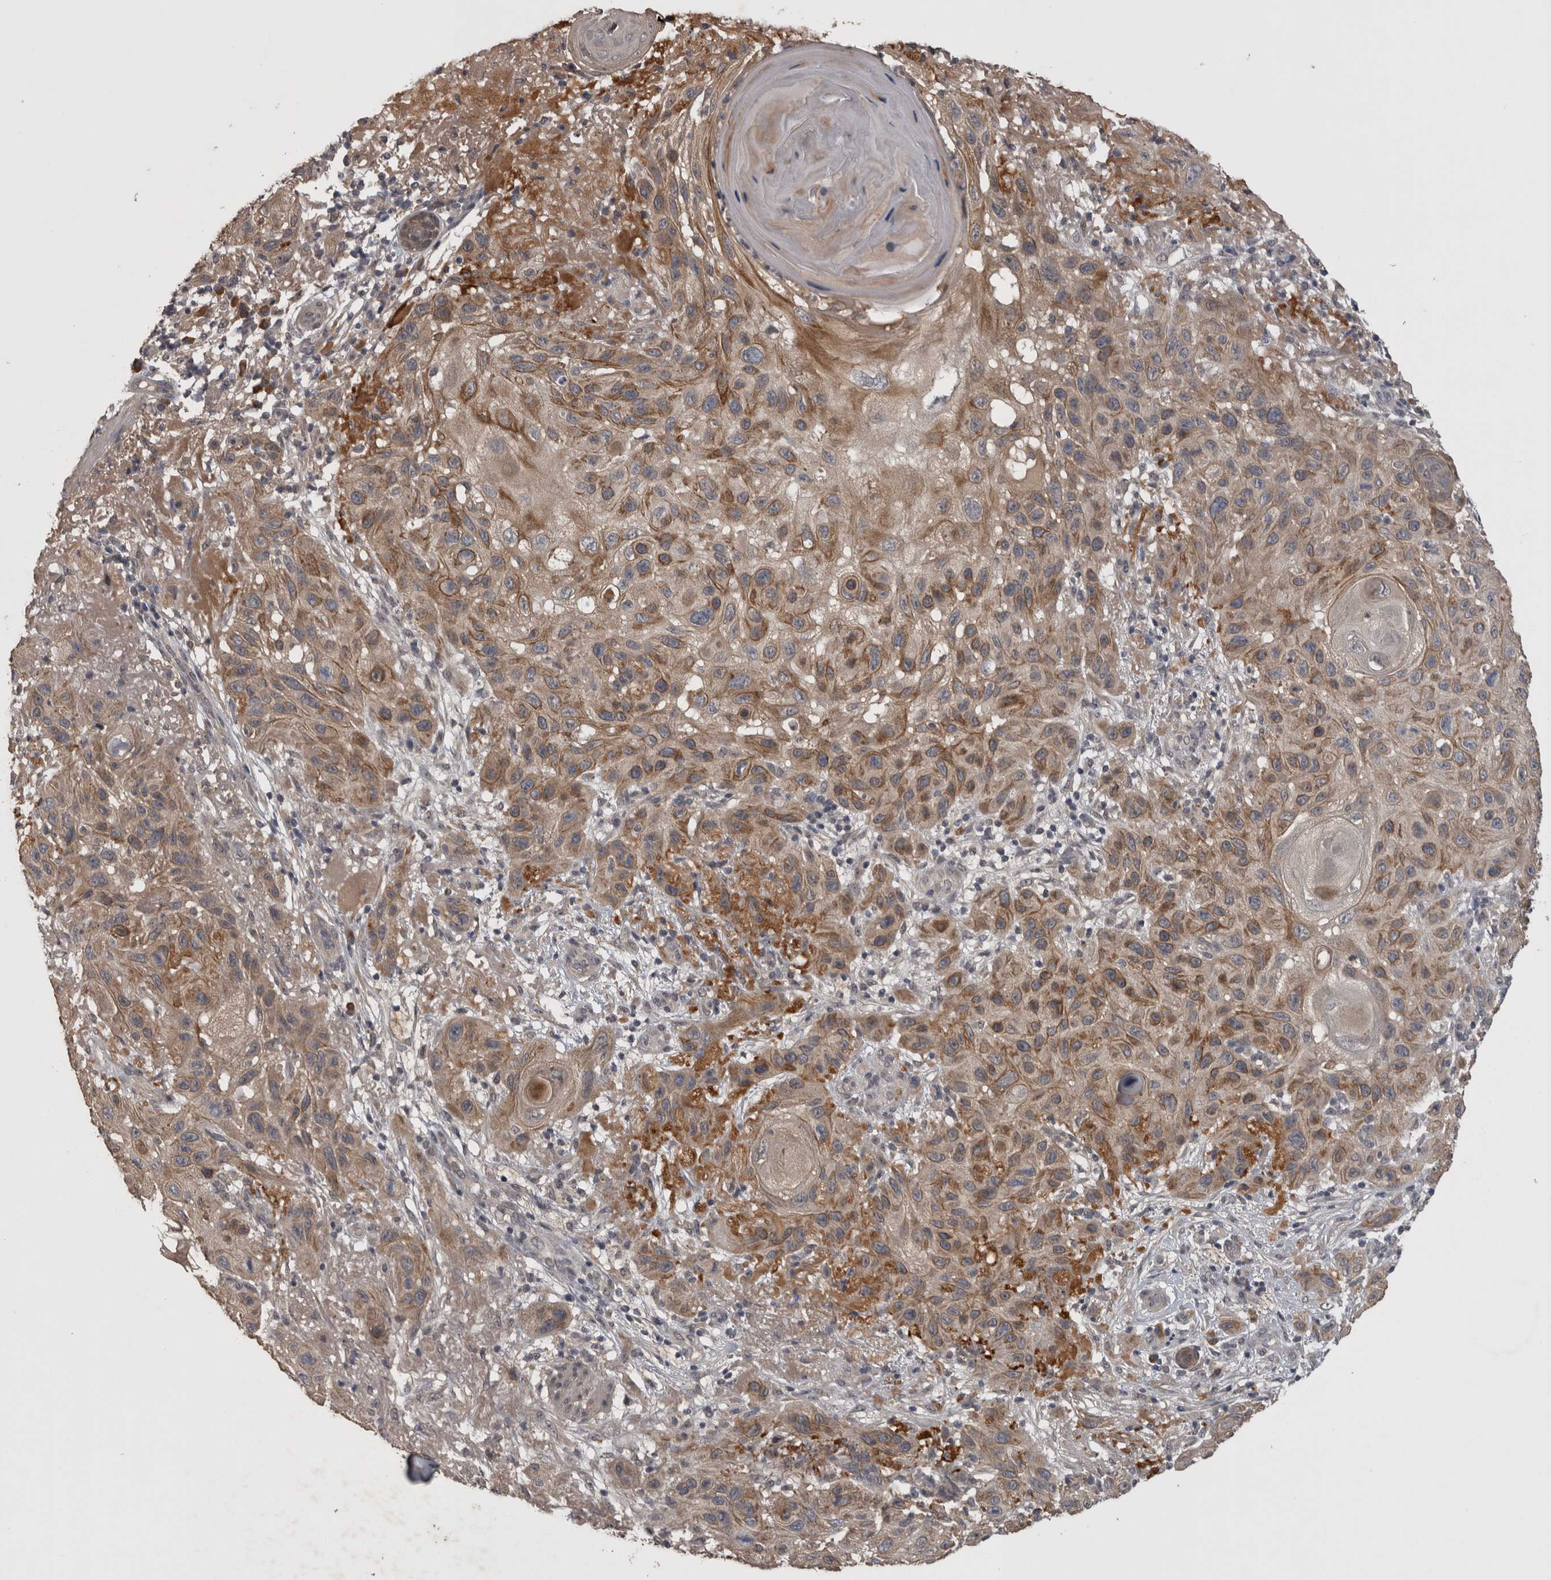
{"staining": {"intensity": "moderate", "quantity": ">75%", "location": "cytoplasmic/membranous"}, "tissue": "skin cancer", "cell_type": "Tumor cells", "image_type": "cancer", "snomed": [{"axis": "morphology", "description": "Normal tissue, NOS"}, {"axis": "morphology", "description": "Squamous cell carcinoma, NOS"}, {"axis": "topography", "description": "Skin"}], "caption": "A high-resolution photomicrograph shows immunohistochemistry (IHC) staining of skin cancer (squamous cell carcinoma), which exhibits moderate cytoplasmic/membranous positivity in approximately >75% of tumor cells.", "gene": "ZNF114", "patient": {"sex": "female", "age": 96}}